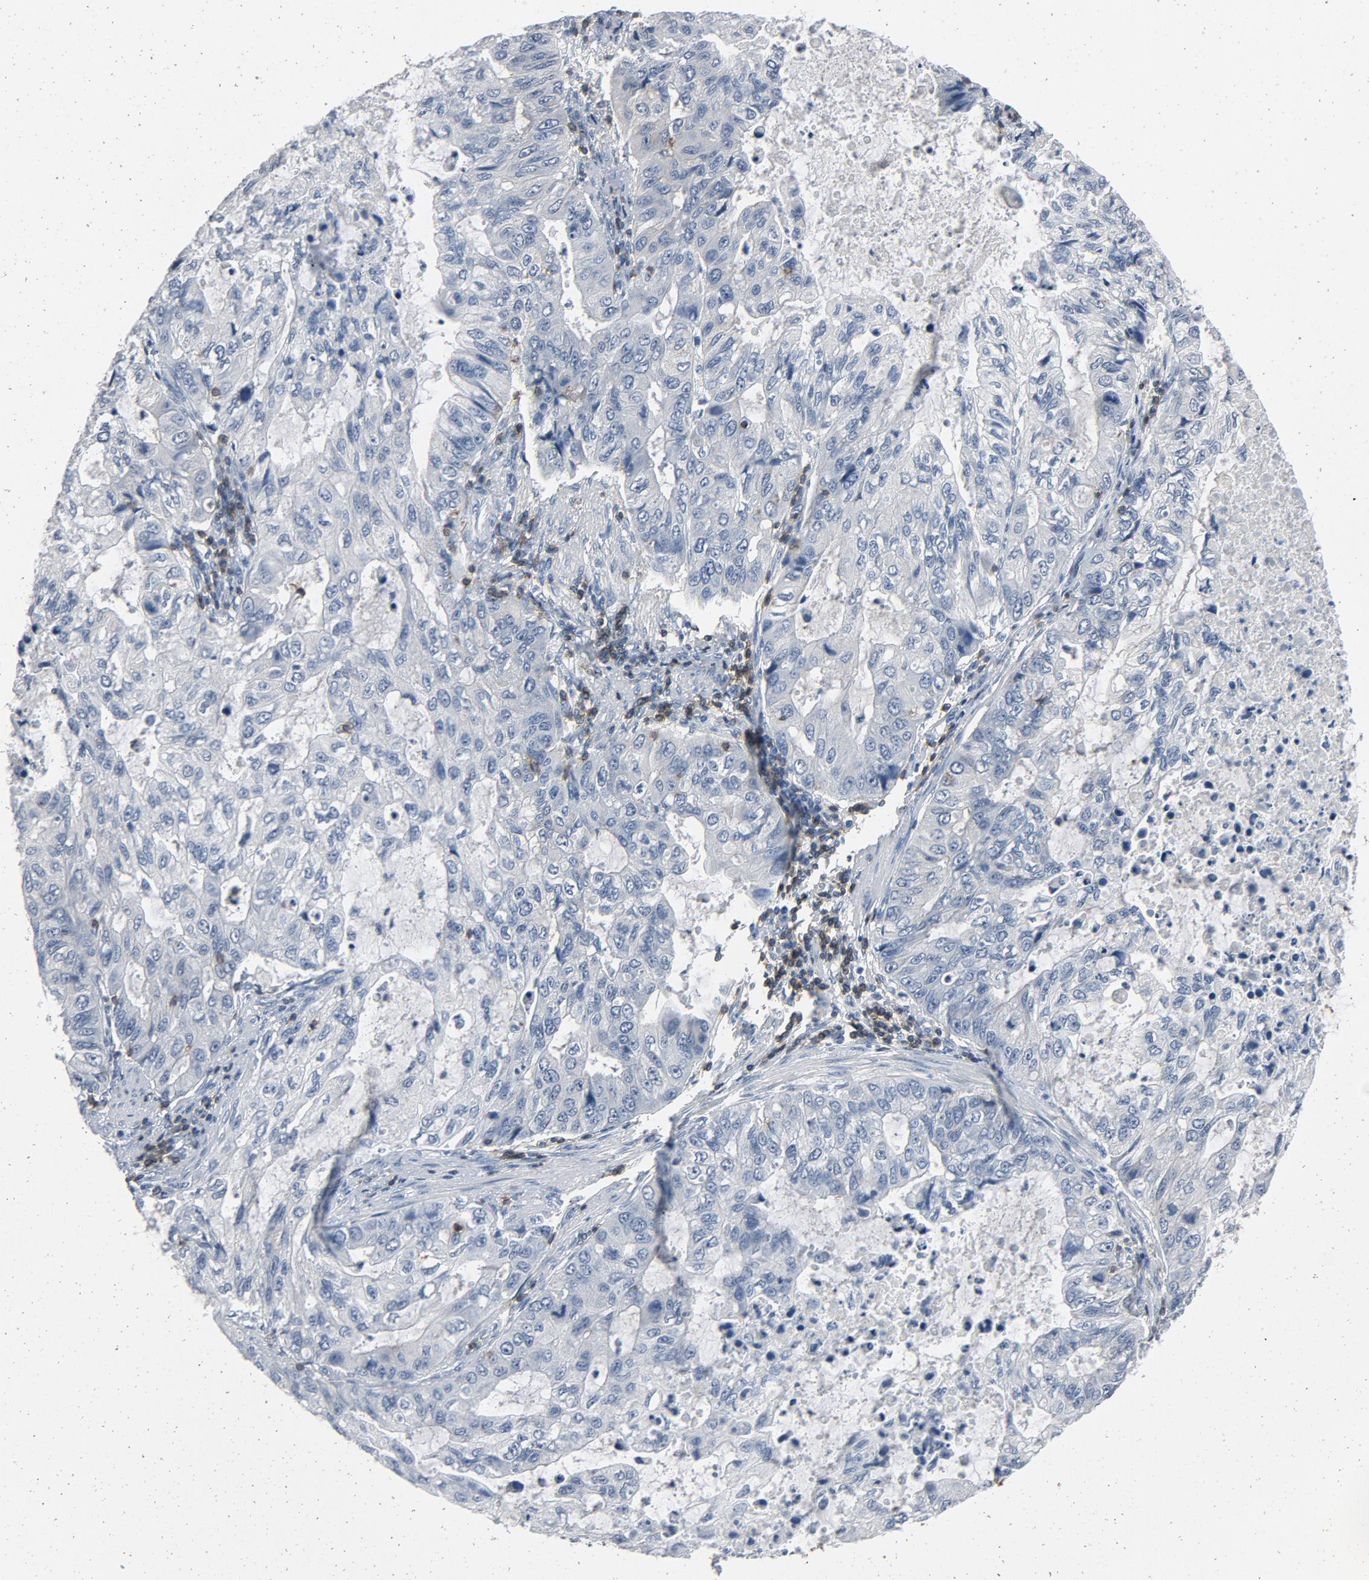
{"staining": {"intensity": "negative", "quantity": "none", "location": "none"}, "tissue": "stomach cancer", "cell_type": "Tumor cells", "image_type": "cancer", "snomed": [{"axis": "morphology", "description": "Adenocarcinoma, NOS"}, {"axis": "topography", "description": "Stomach, upper"}], "caption": "Immunohistochemistry micrograph of neoplastic tissue: stomach adenocarcinoma stained with DAB (3,3'-diaminobenzidine) reveals no significant protein expression in tumor cells.", "gene": "LCK", "patient": {"sex": "female", "age": 52}}